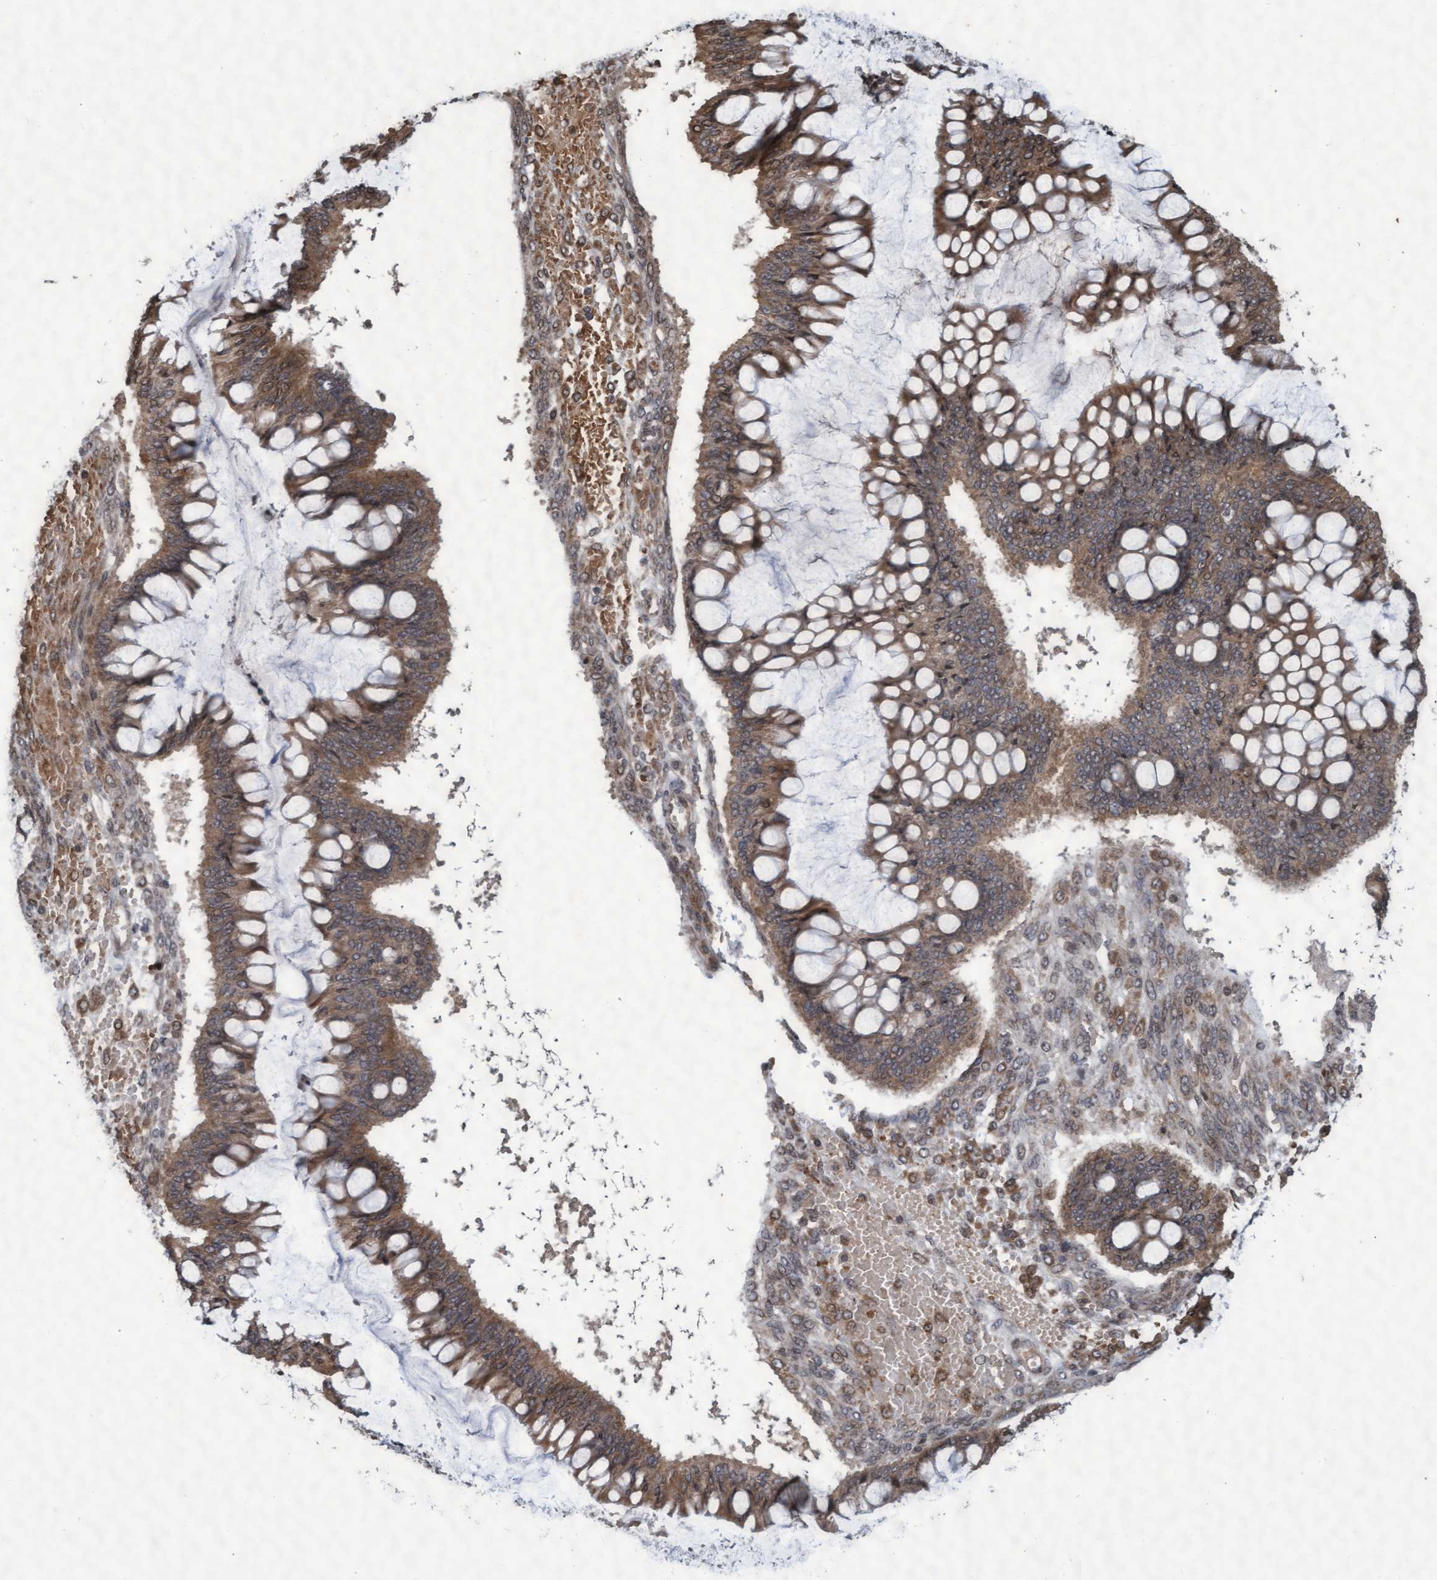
{"staining": {"intensity": "moderate", "quantity": ">75%", "location": "cytoplasmic/membranous"}, "tissue": "ovarian cancer", "cell_type": "Tumor cells", "image_type": "cancer", "snomed": [{"axis": "morphology", "description": "Cystadenocarcinoma, mucinous, NOS"}, {"axis": "topography", "description": "Ovary"}], "caption": "IHC (DAB (3,3'-diaminobenzidine)) staining of human ovarian cancer (mucinous cystadenocarcinoma) displays moderate cytoplasmic/membranous protein positivity in approximately >75% of tumor cells.", "gene": "KCNC2", "patient": {"sex": "female", "age": 73}}